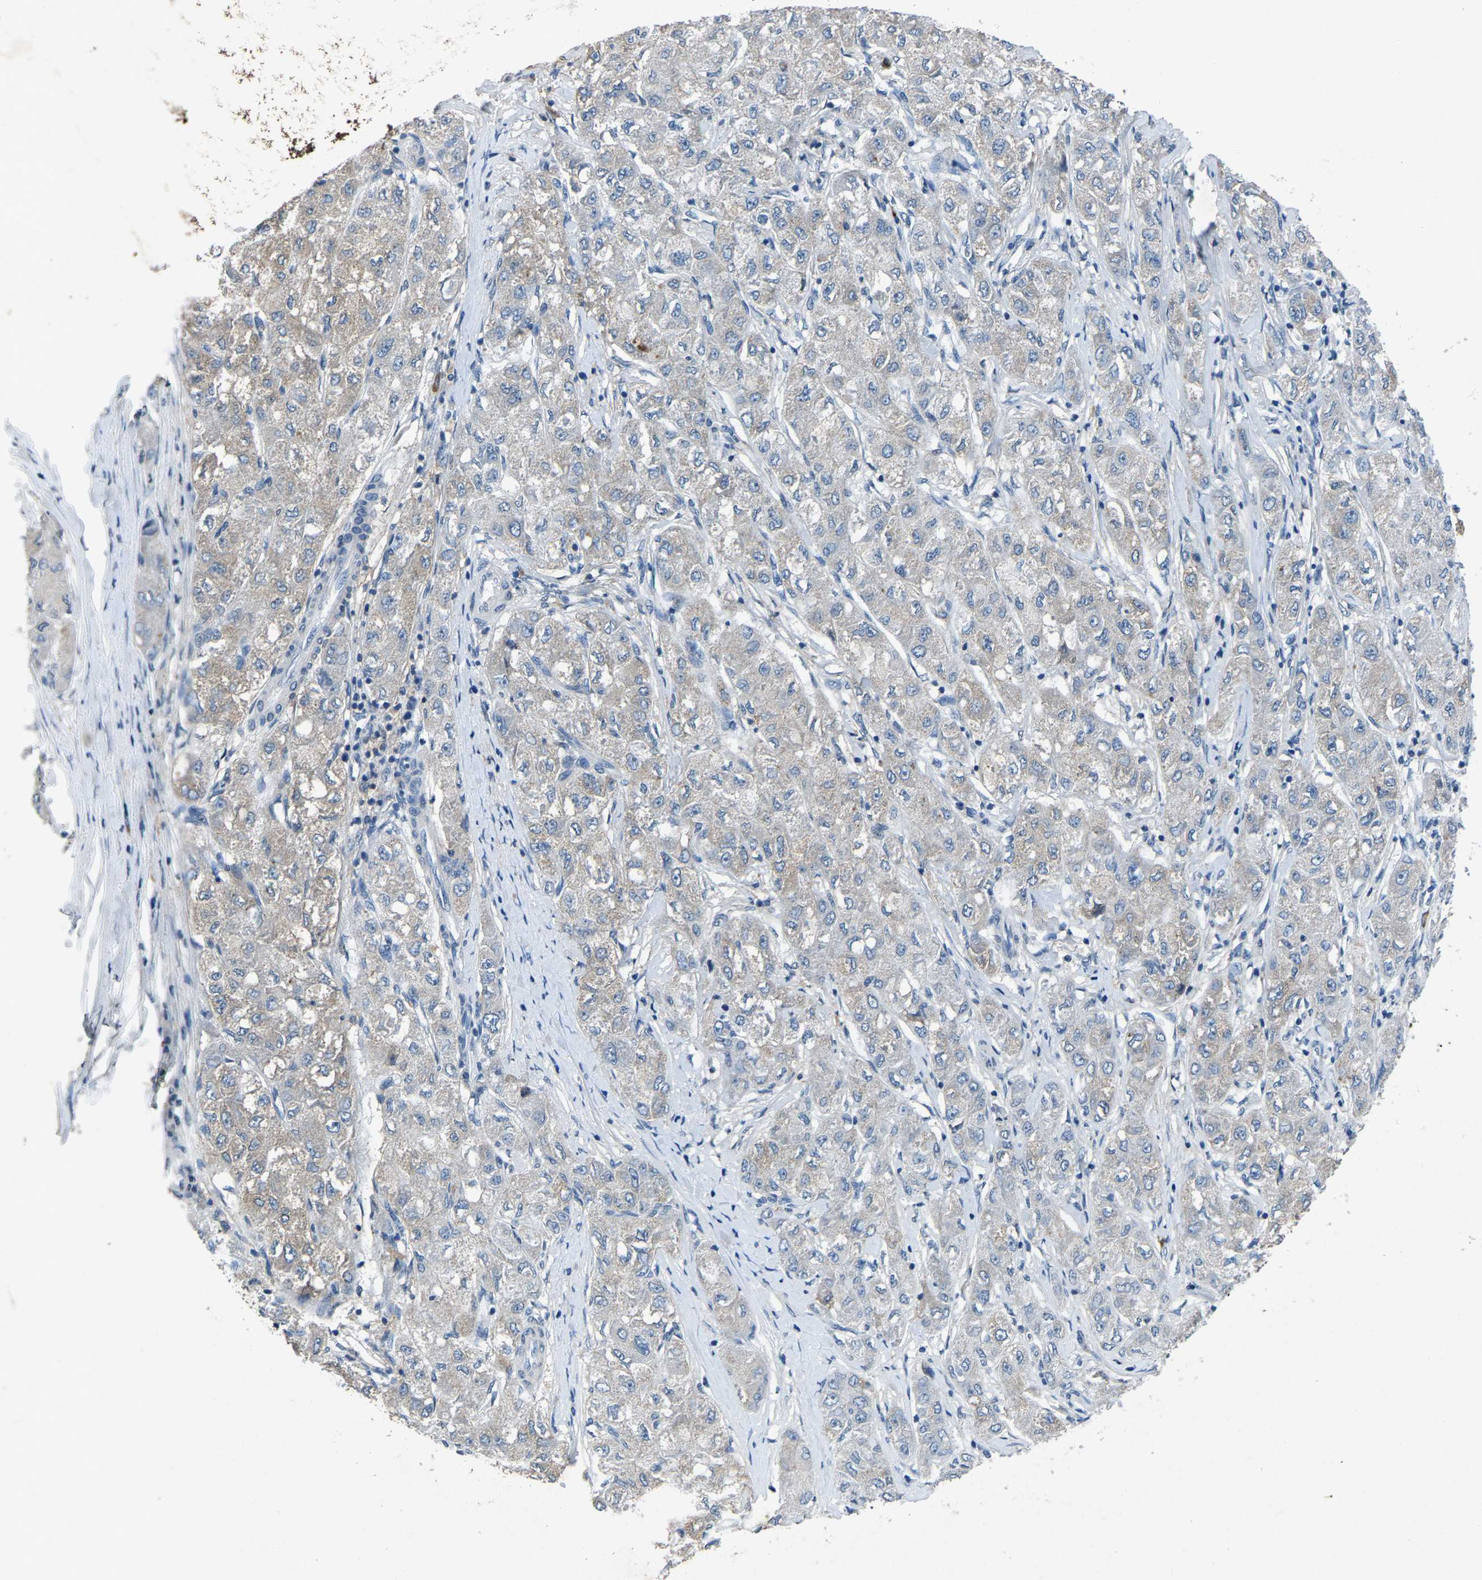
{"staining": {"intensity": "weak", "quantity": "<25%", "location": "cytoplasmic/membranous"}, "tissue": "liver cancer", "cell_type": "Tumor cells", "image_type": "cancer", "snomed": [{"axis": "morphology", "description": "Carcinoma, Hepatocellular, NOS"}, {"axis": "topography", "description": "Liver"}], "caption": "This is an immunohistochemistry micrograph of human liver hepatocellular carcinoma. There is no staining in tumor cells.", "gene": "PLG", "patient": {"sex": "male", "age": 80}}